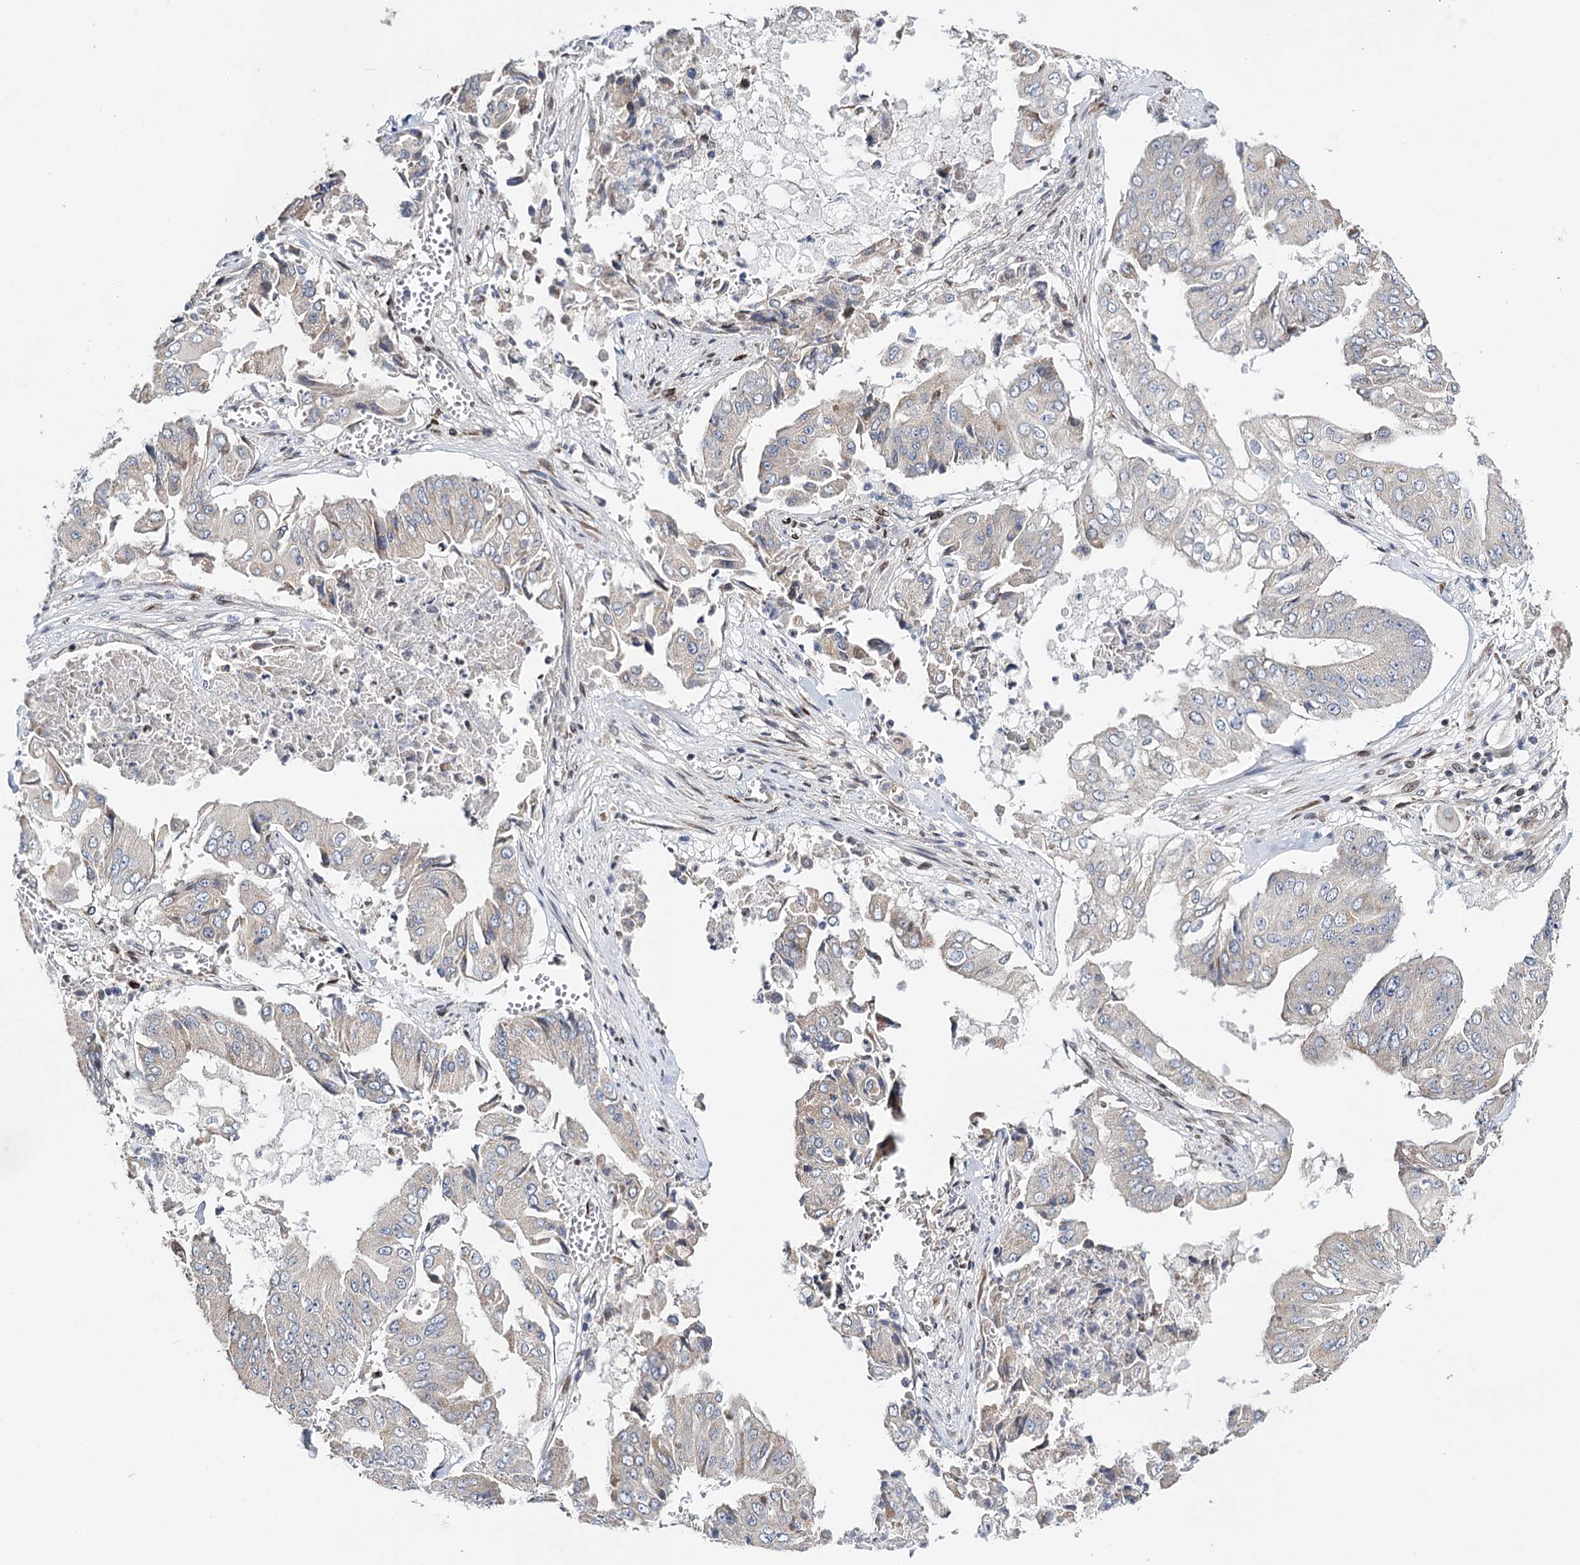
{"staining": {"intensity": "weak", "quantity": "<25%", "location": "cytoplasmic/membranous,nuclear"}, "tissue": "pancreatic cancer", "cell_type": "Tumor cells", "image_type": "cancer", "snomed": [{"axis": "morphology", "description": "Adenocarcinoma, NOS"}, {"axis": "topography", "description": "Pancreas"}], "caption": "Human pancreatic adenocarcinoma stained for a protein using immunohistochemistry (IHC) exhibits no positivity in tumor cells.", "gene": "CFAP46", "patient": {"sex": "female", "age": 77}}